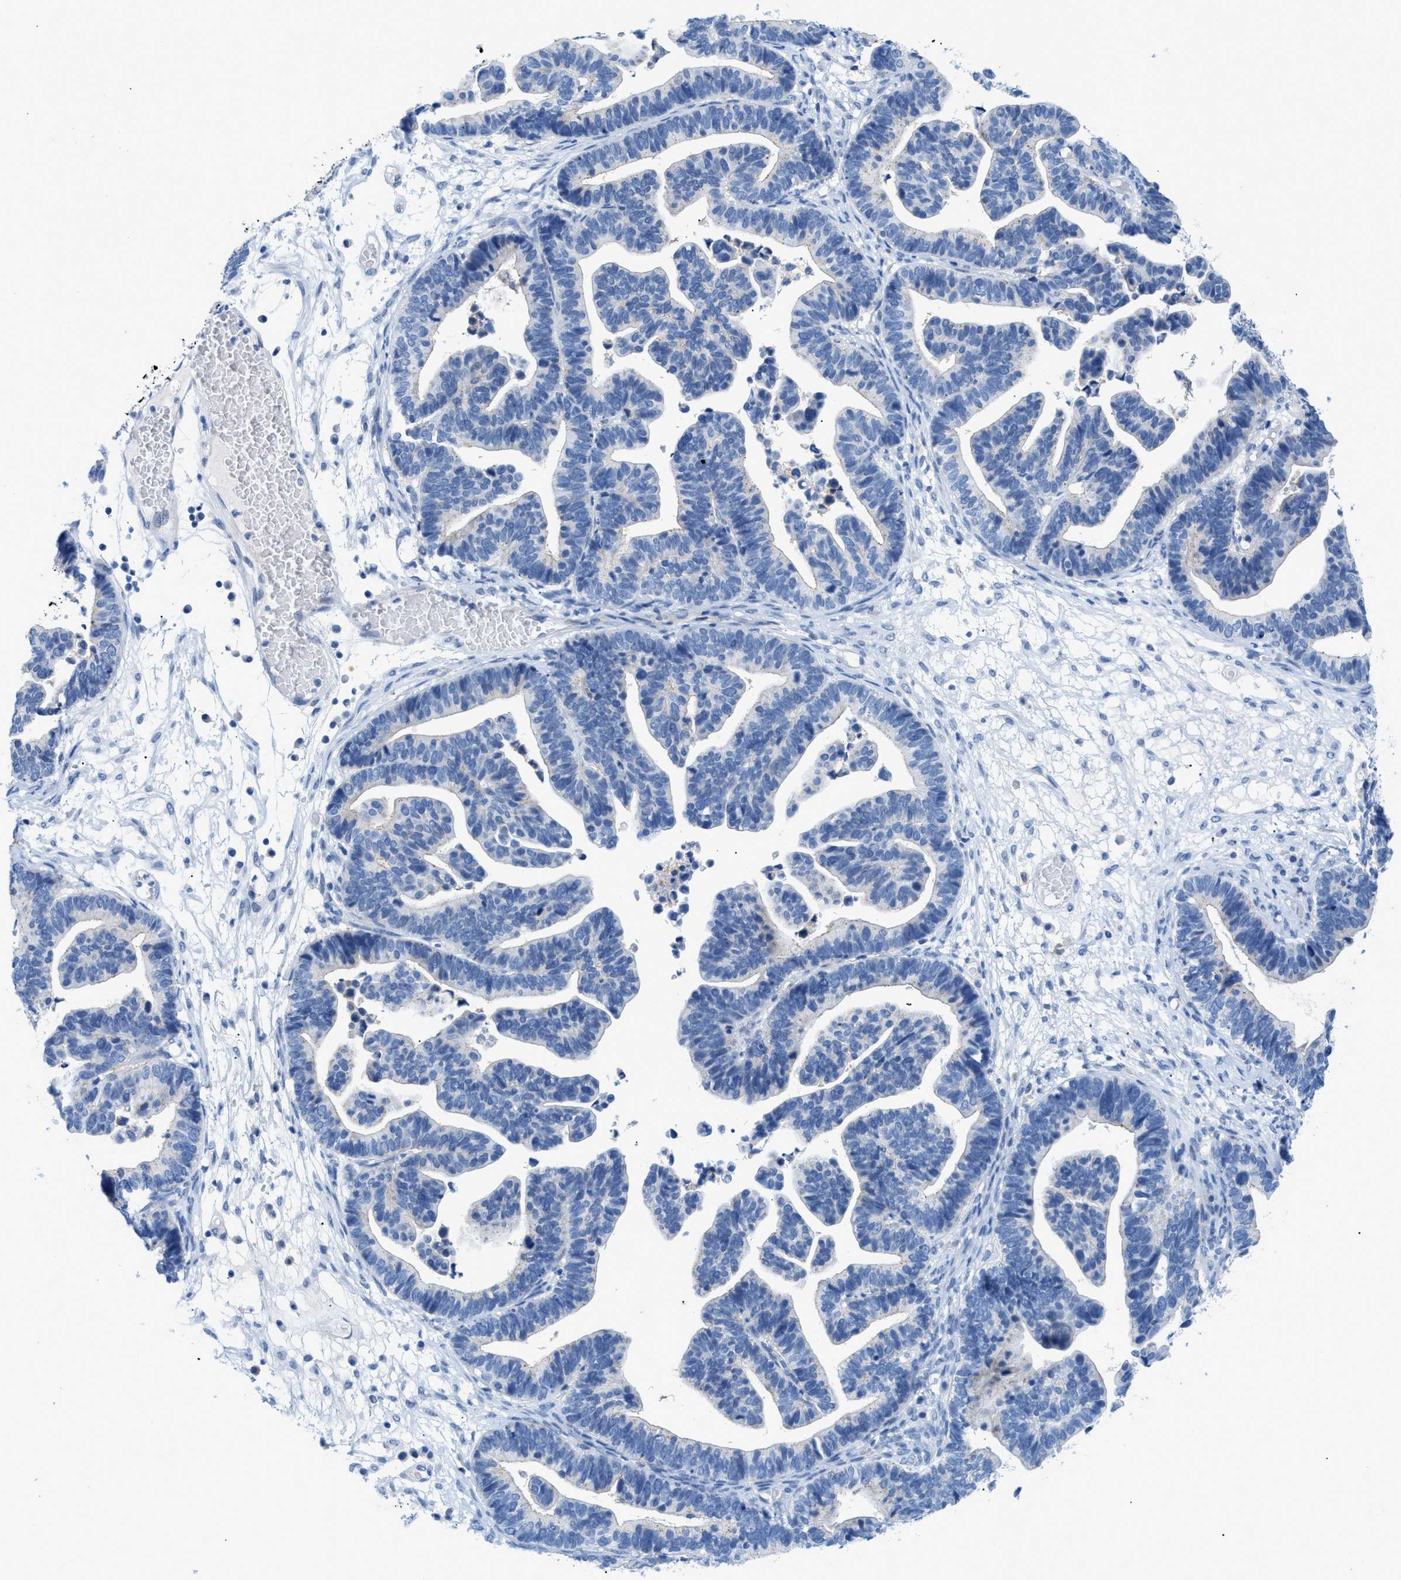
{"staining": {"intensity": "negative", "quantity": "none", "location": "none"}, "tissue": "ovarian cancer", "cell_type": "Tumor cells", "image_type": "cancer", "snomed": [{"axis": "morphology", "description": "Cystadenocarcinoma, serous, NOS"}, {"axis": "topography", "description": "Ovary"}], "caption": "DAB (3,3'-diaminobenzidine) immunohistochemical staining of human ovarian serous cystadenocarcinoma shows no significant positivity in tumor cells.", "gene": "FDCSP", "patient": {"sex": "female", "age": 56}}